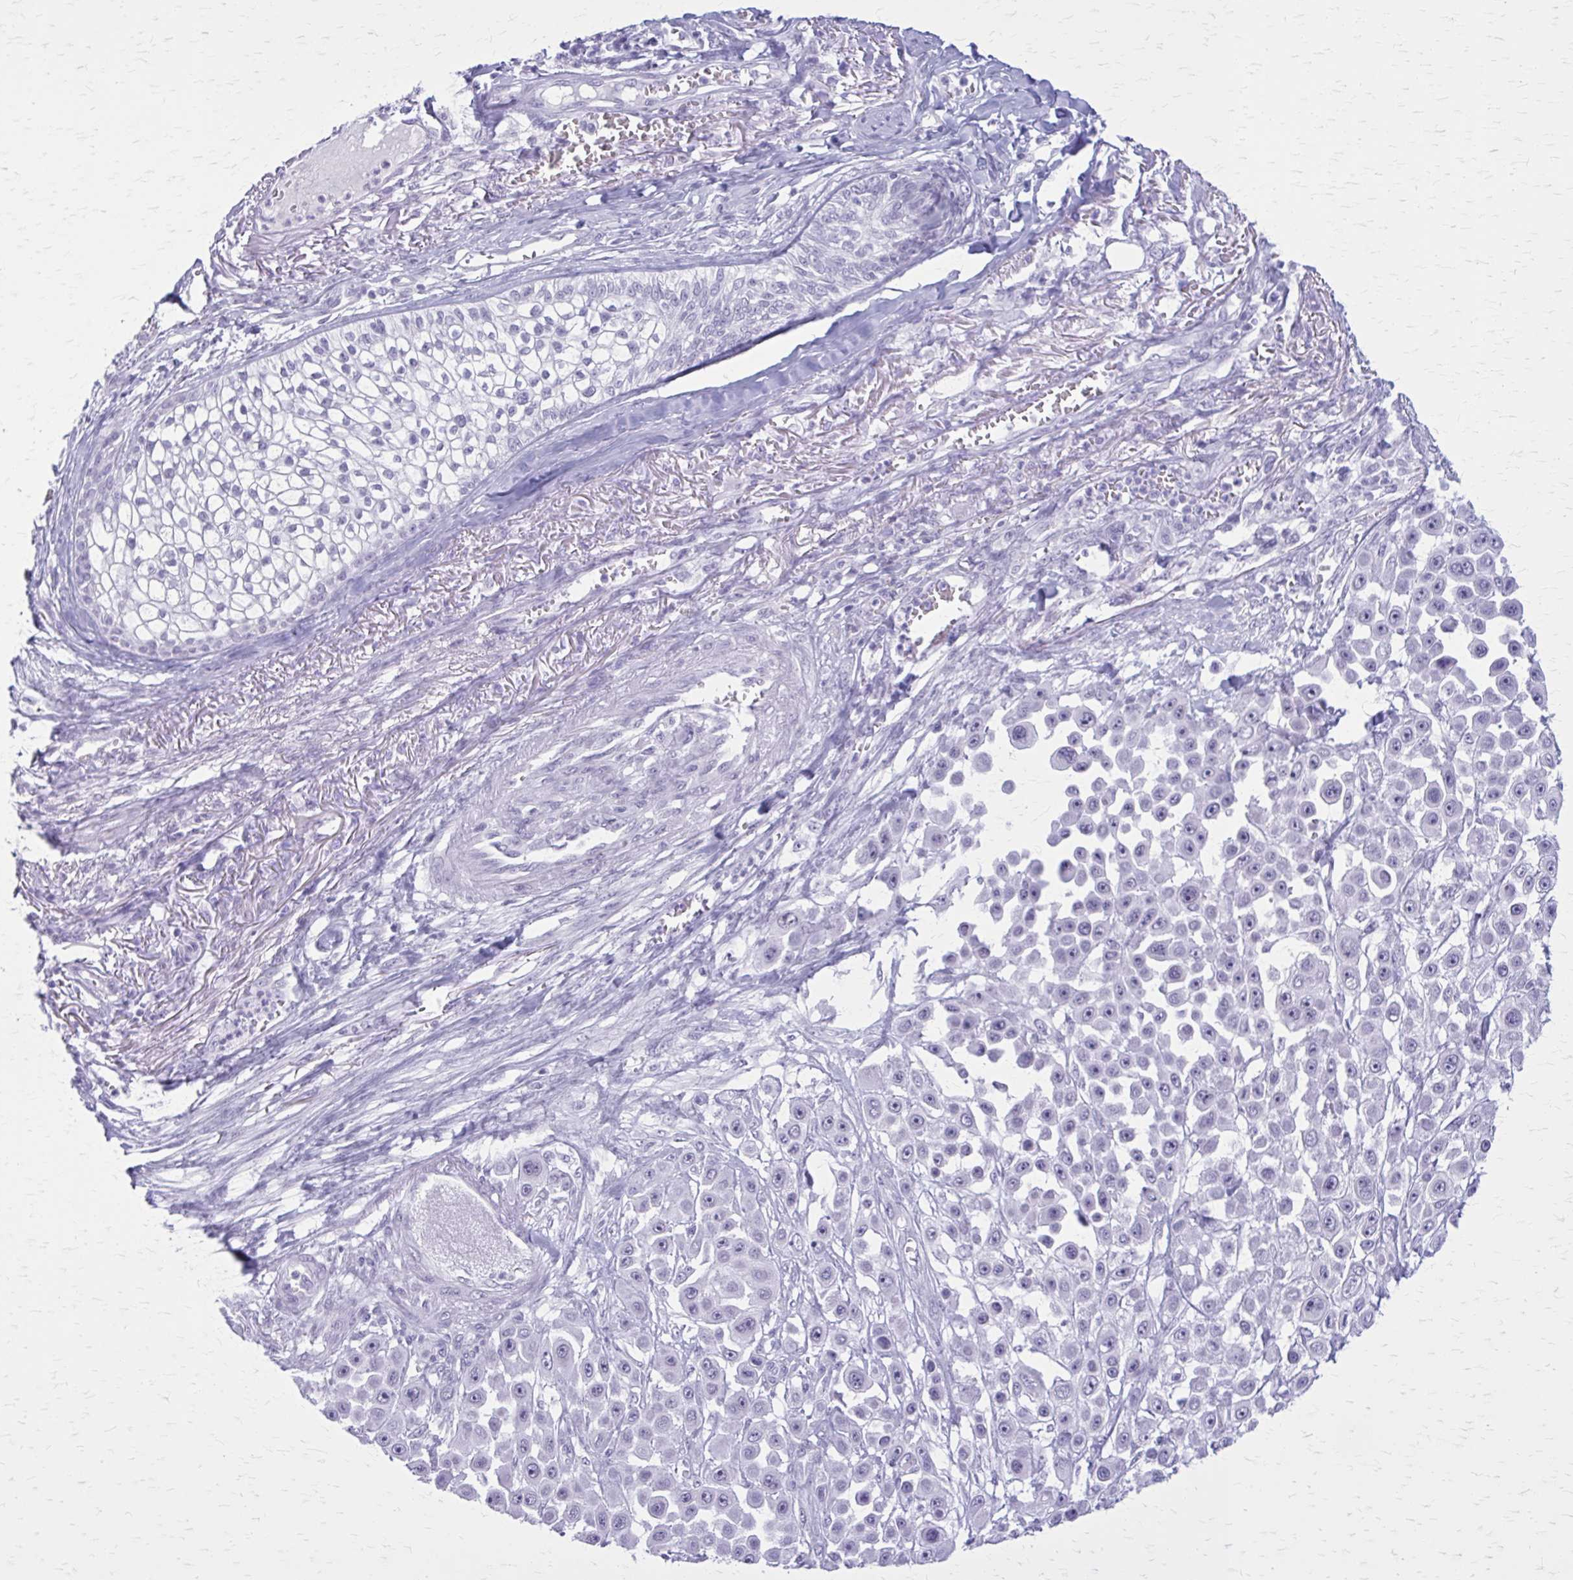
{"staining": {"intensity": "negative", "quantity": "none", "location": "none"}, "tissue": "skin cancer", "cell_type": "Tumor cells", "image_type": "cancer", "snomed": [{"axis": "morphology", "description": "Squamous cell carcinoma, NOS"}, {"axis": "topography", "description": "Skin"}], "caption": "This is a micrograph of immunohistochemistry staining of skin cancer (squamous cell carcinoma), which shows no expression in tumor cells.", "gene": "GAD1", "patient": {"sex": "male", "age": 67}}